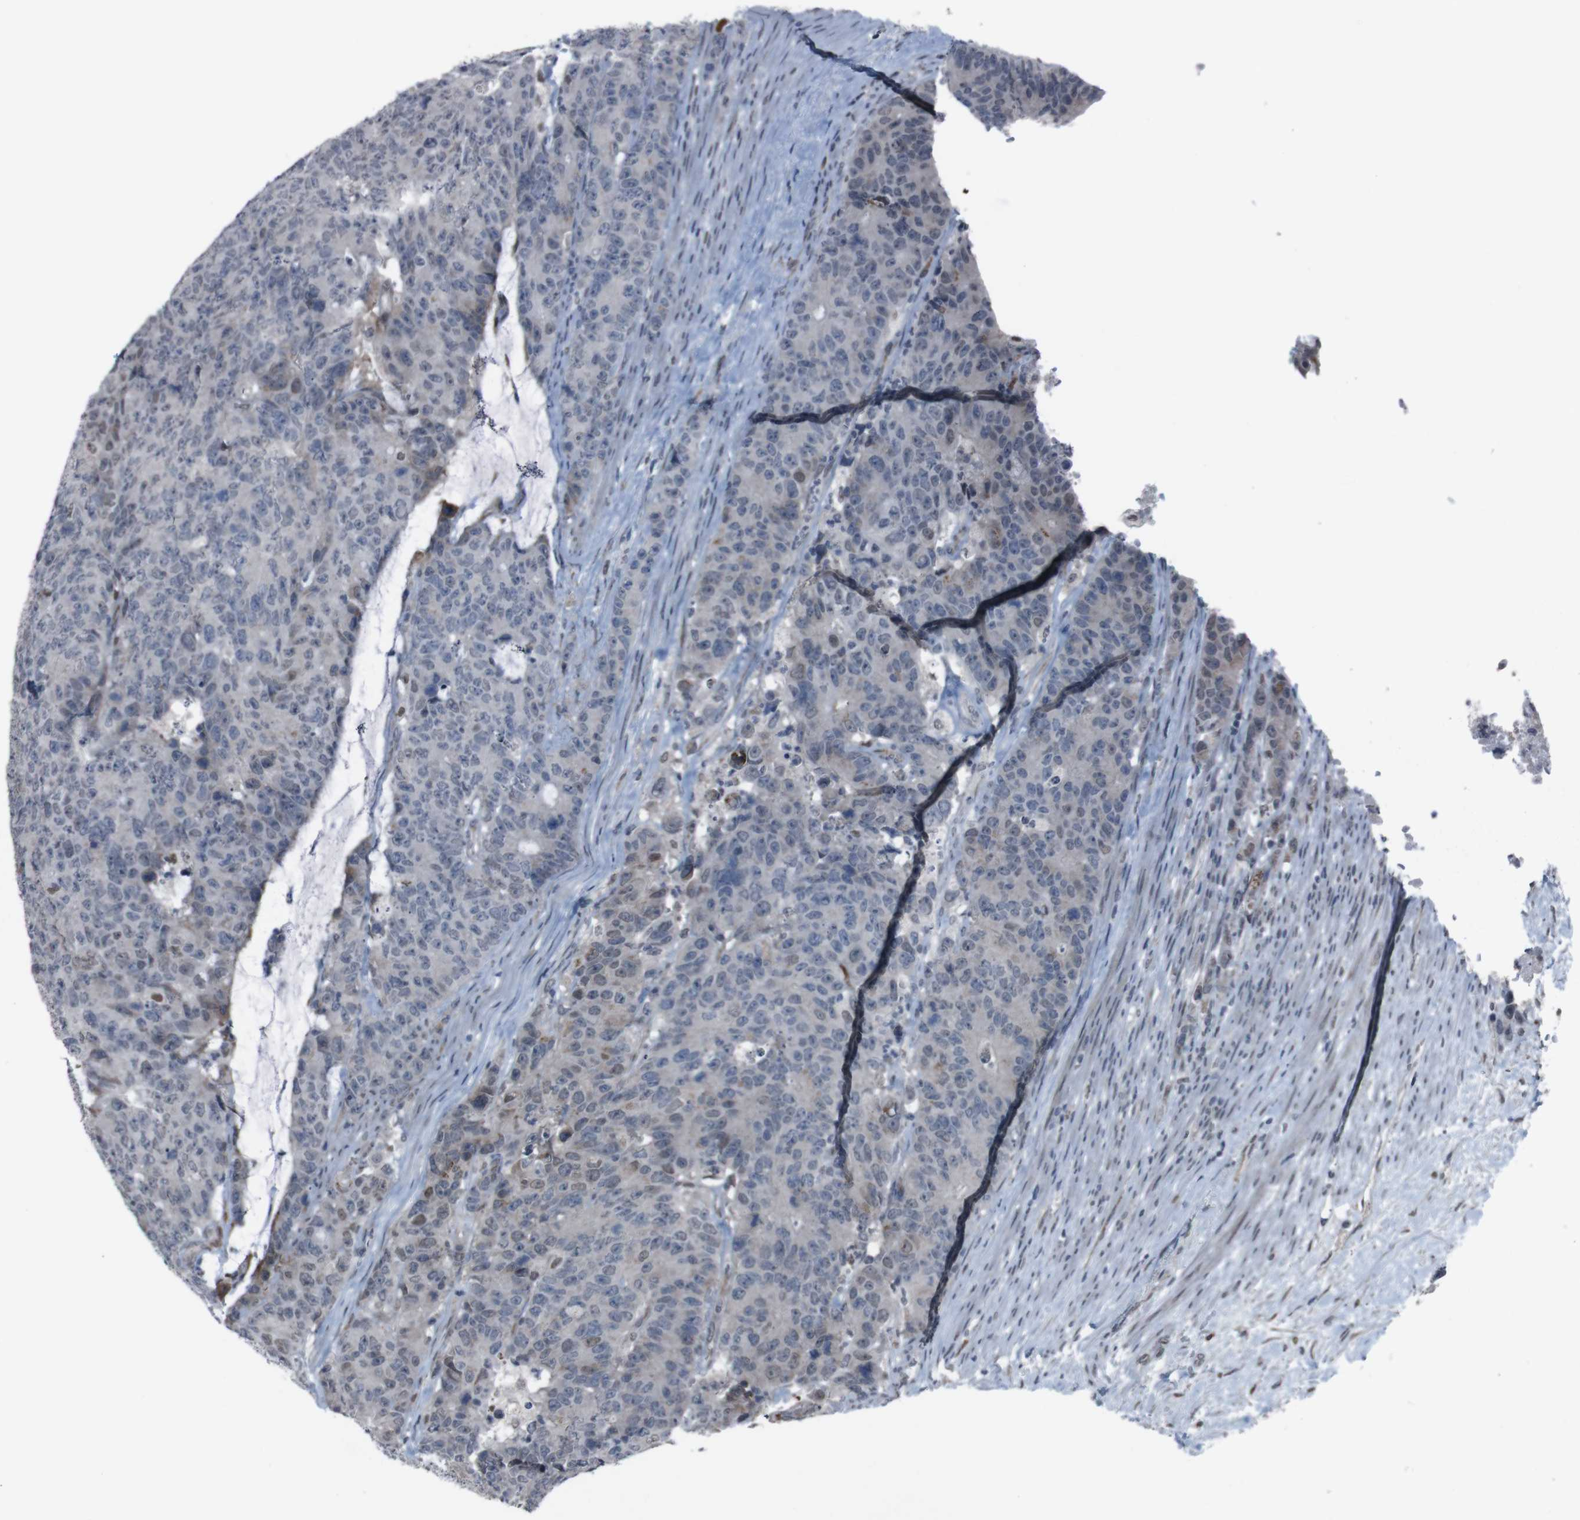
{"staining": {"intensity": "moderate", "quantity": "<25%", "location": "cytoplasmic/membranous,nuclear"}, "tissue": "colorectal cancer", "cell_type": "Tumor cells", "image_type": "cancer", "snomed": [{"axis": "morphology", "description": "Adenocarcinoma, NOS"}, {"axis": "topography", "description": "Colon"}], "caption": "Tumor cells display low levels of moderate cytoplasmic/membranous and nuclear staining in about <25% of cells in colorectal cancer (adenocarcinoma).", "gene": "SS18L1", "patient": {"sex": "female", "age": 86}}